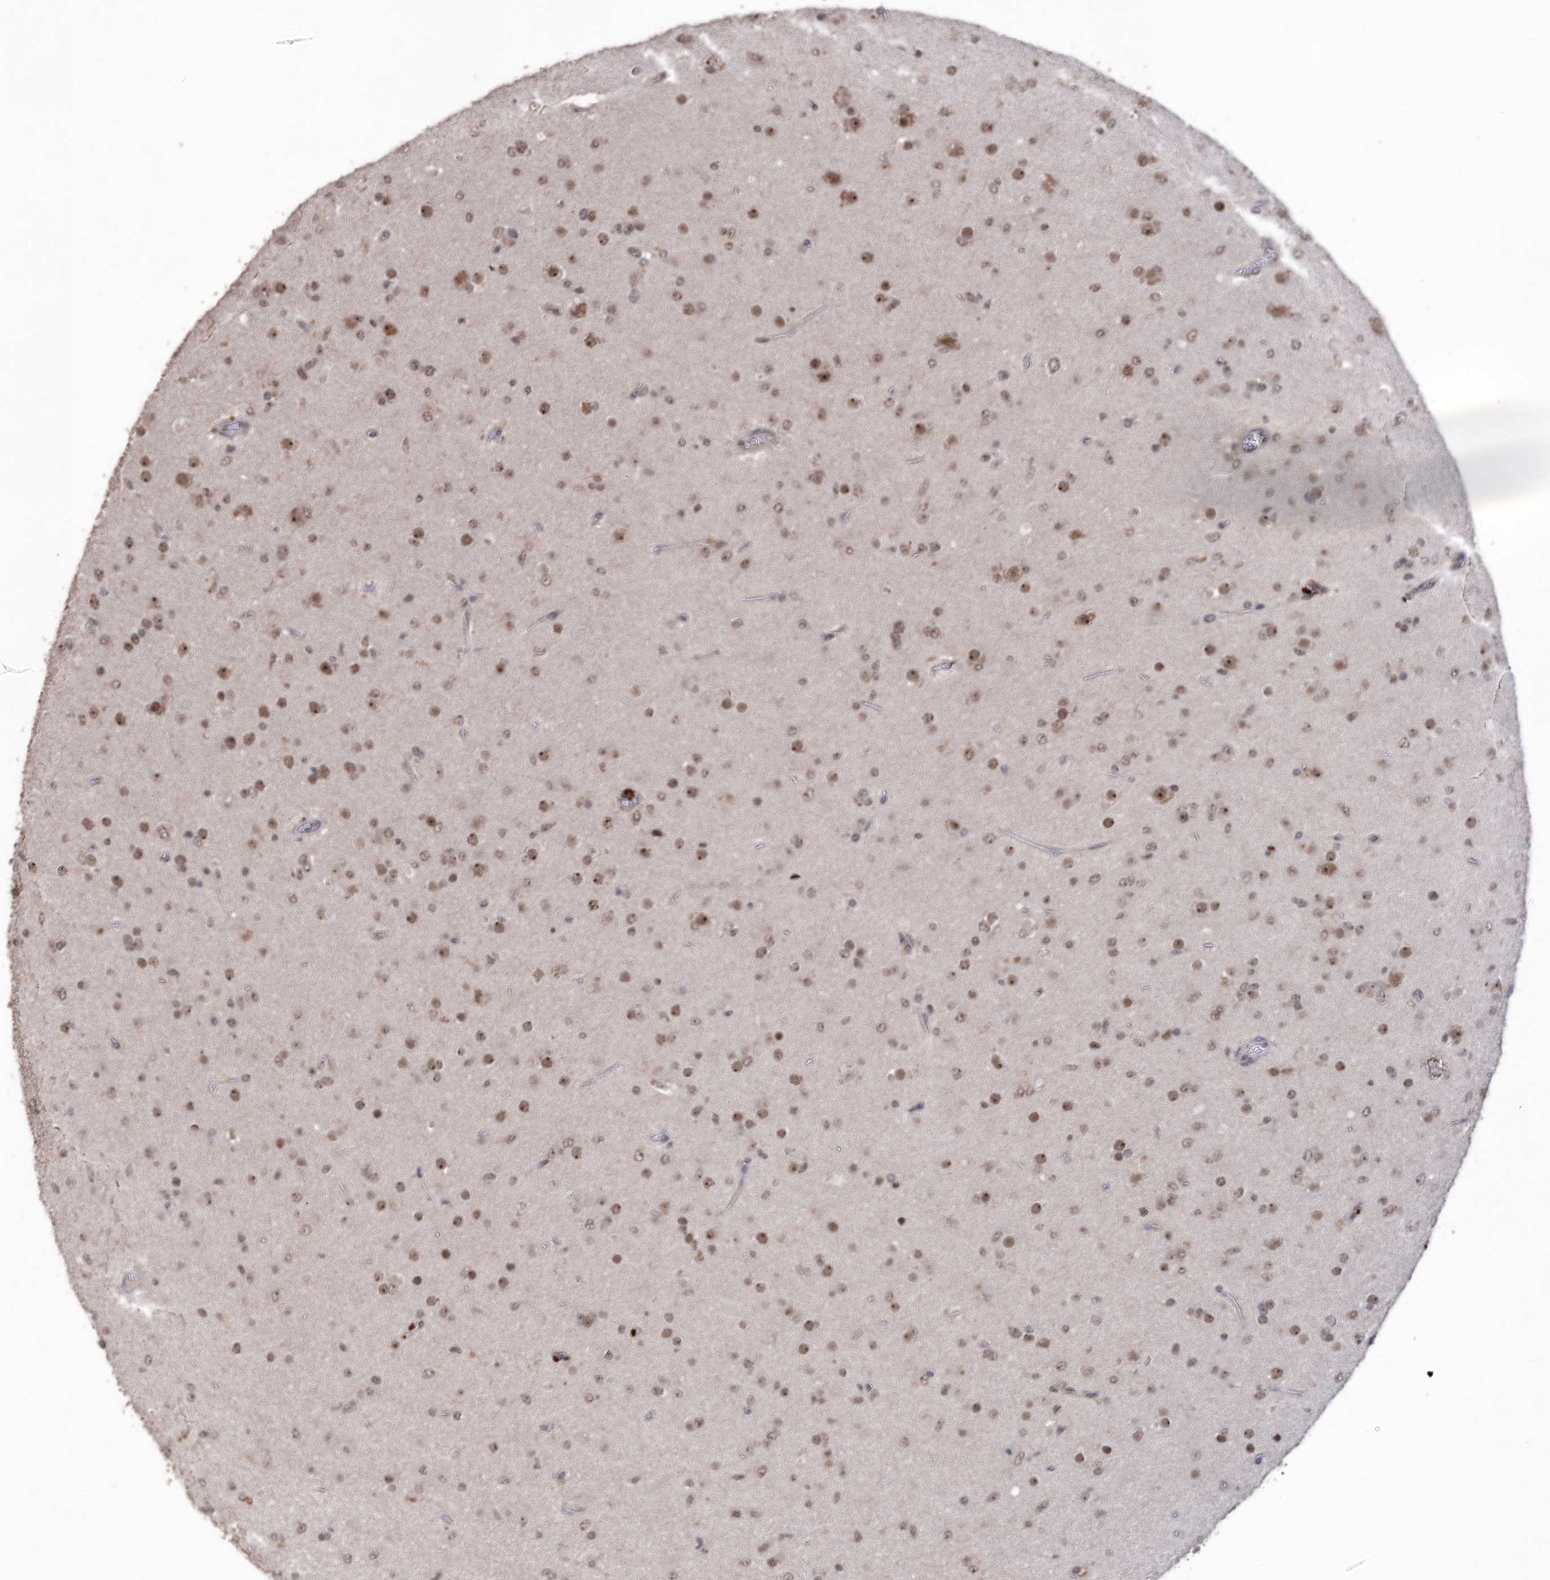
{"staining": {"intensity": "moderate", "quantity": ">75%", "location": "nuclear"}, "tissue": "glioma", "cell_type": "Tumor cells", "image_type": "cancer", "snomed": [{"axis": "morphology", "description": "Glioma, malignant, Low grade"}, {"axis": "topography", "description": "Brain"}], "caption": "The immunohistochemical stain labels moderate nuclear expression in tumor cells of malignant glioma (low-grade) tissue.", "gene": "VGLL4", "patient": {"sex": "male", "age": 65}}